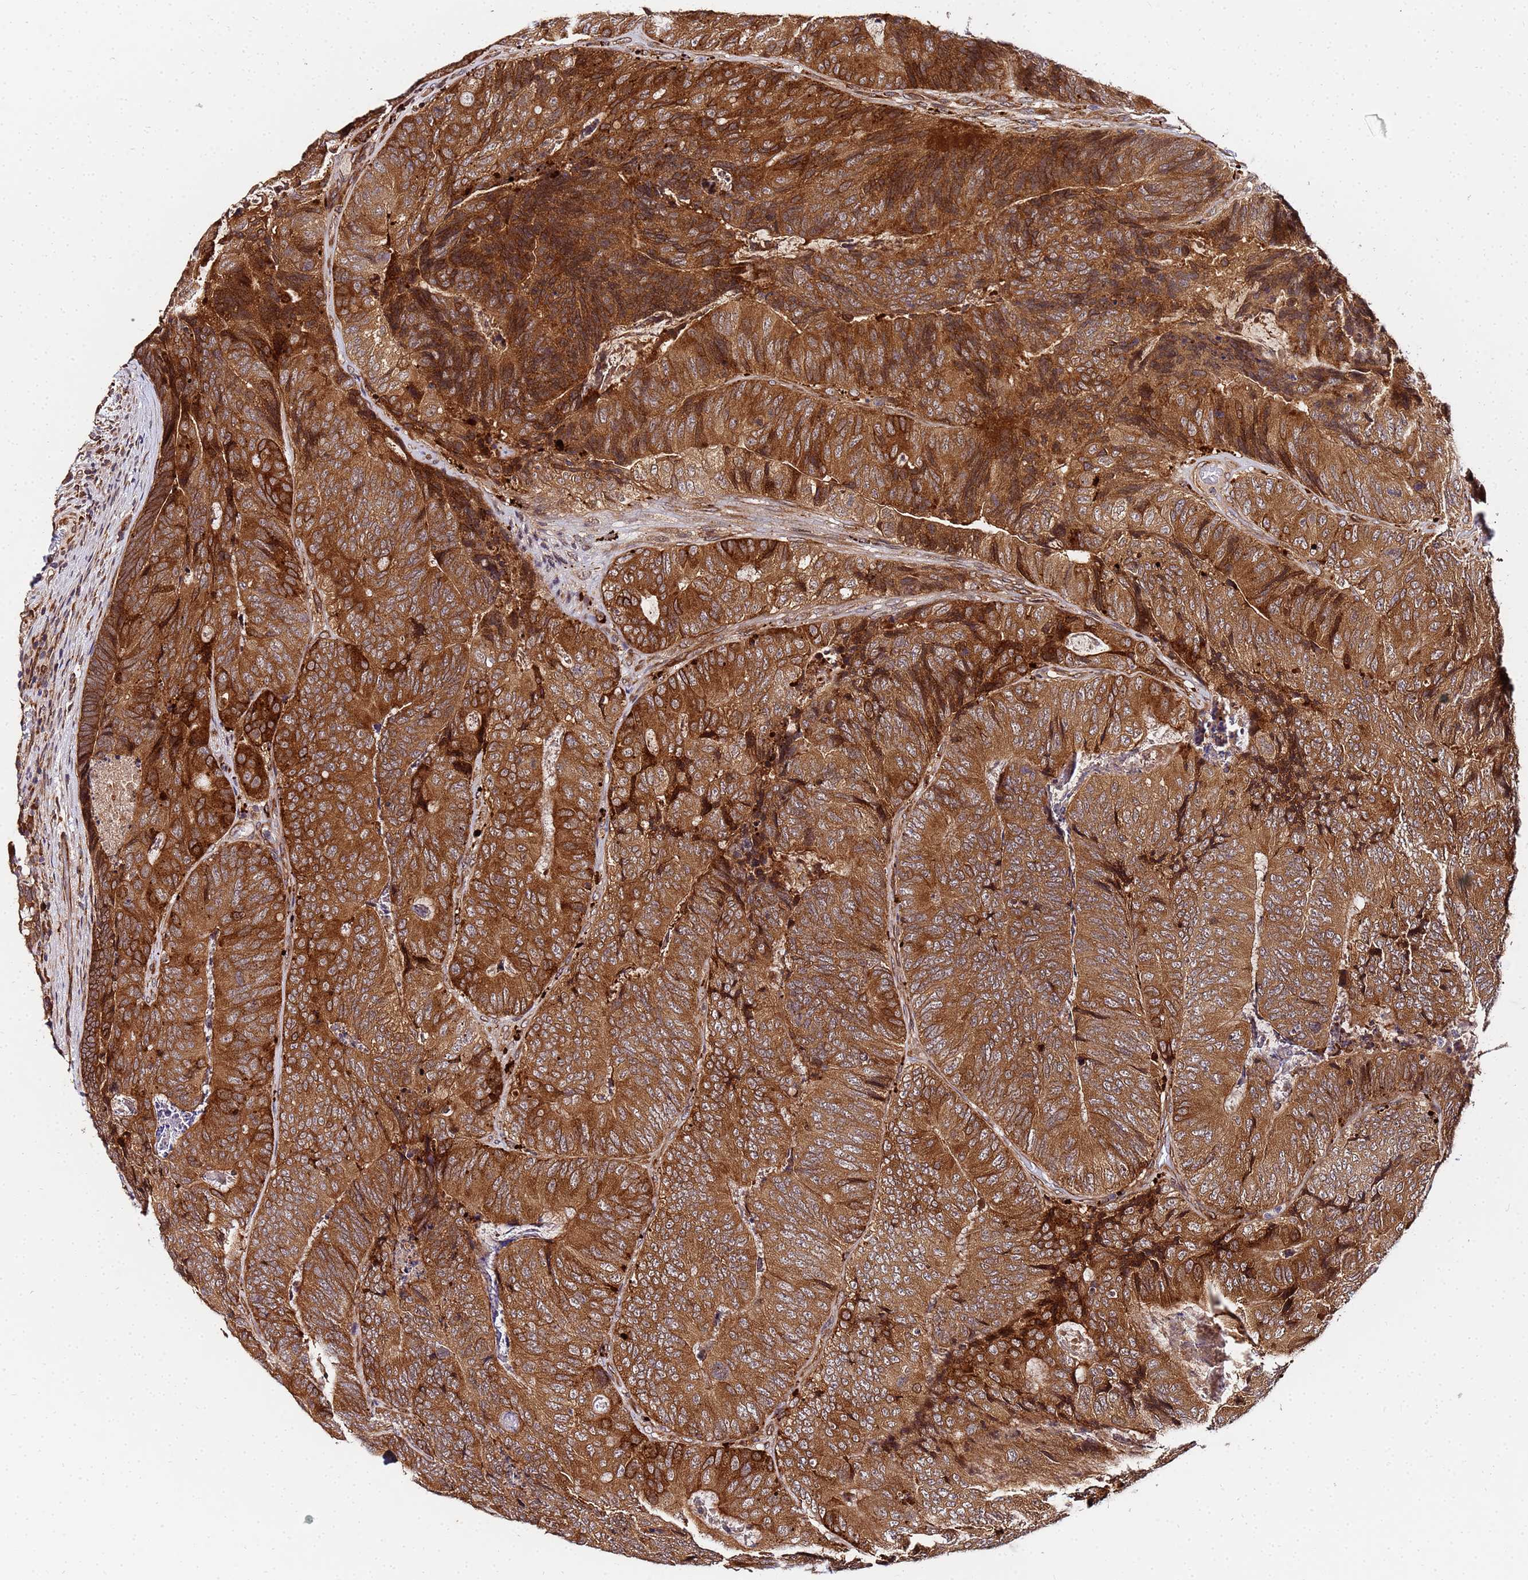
{"staining": {"intensity": "strong", "quantity": ">75%", "location": "cytoplasmic/membranous"}, "tissue": "colorectal cancer", "cell_type": "Tumor cells", "image_type": "cancer", "snomed": [{"axis": "morphology", "description": "Adenocarcinoma, NOS"}, {"axis": "topography", "description": "Colon"}], "caption": "A photomicrograph of colorectal cancer stained for a protein displays strong cytoplasmic/membranous brown staining in tumor cells. (Stains: DAB (3,3'-diaminobenzidine) in brown, nuclei in blue, Microscopy: brightfield microscopy at high magnification).", "gene": "UNC93B1", "patient": {"sex": "female", "age": 67}}